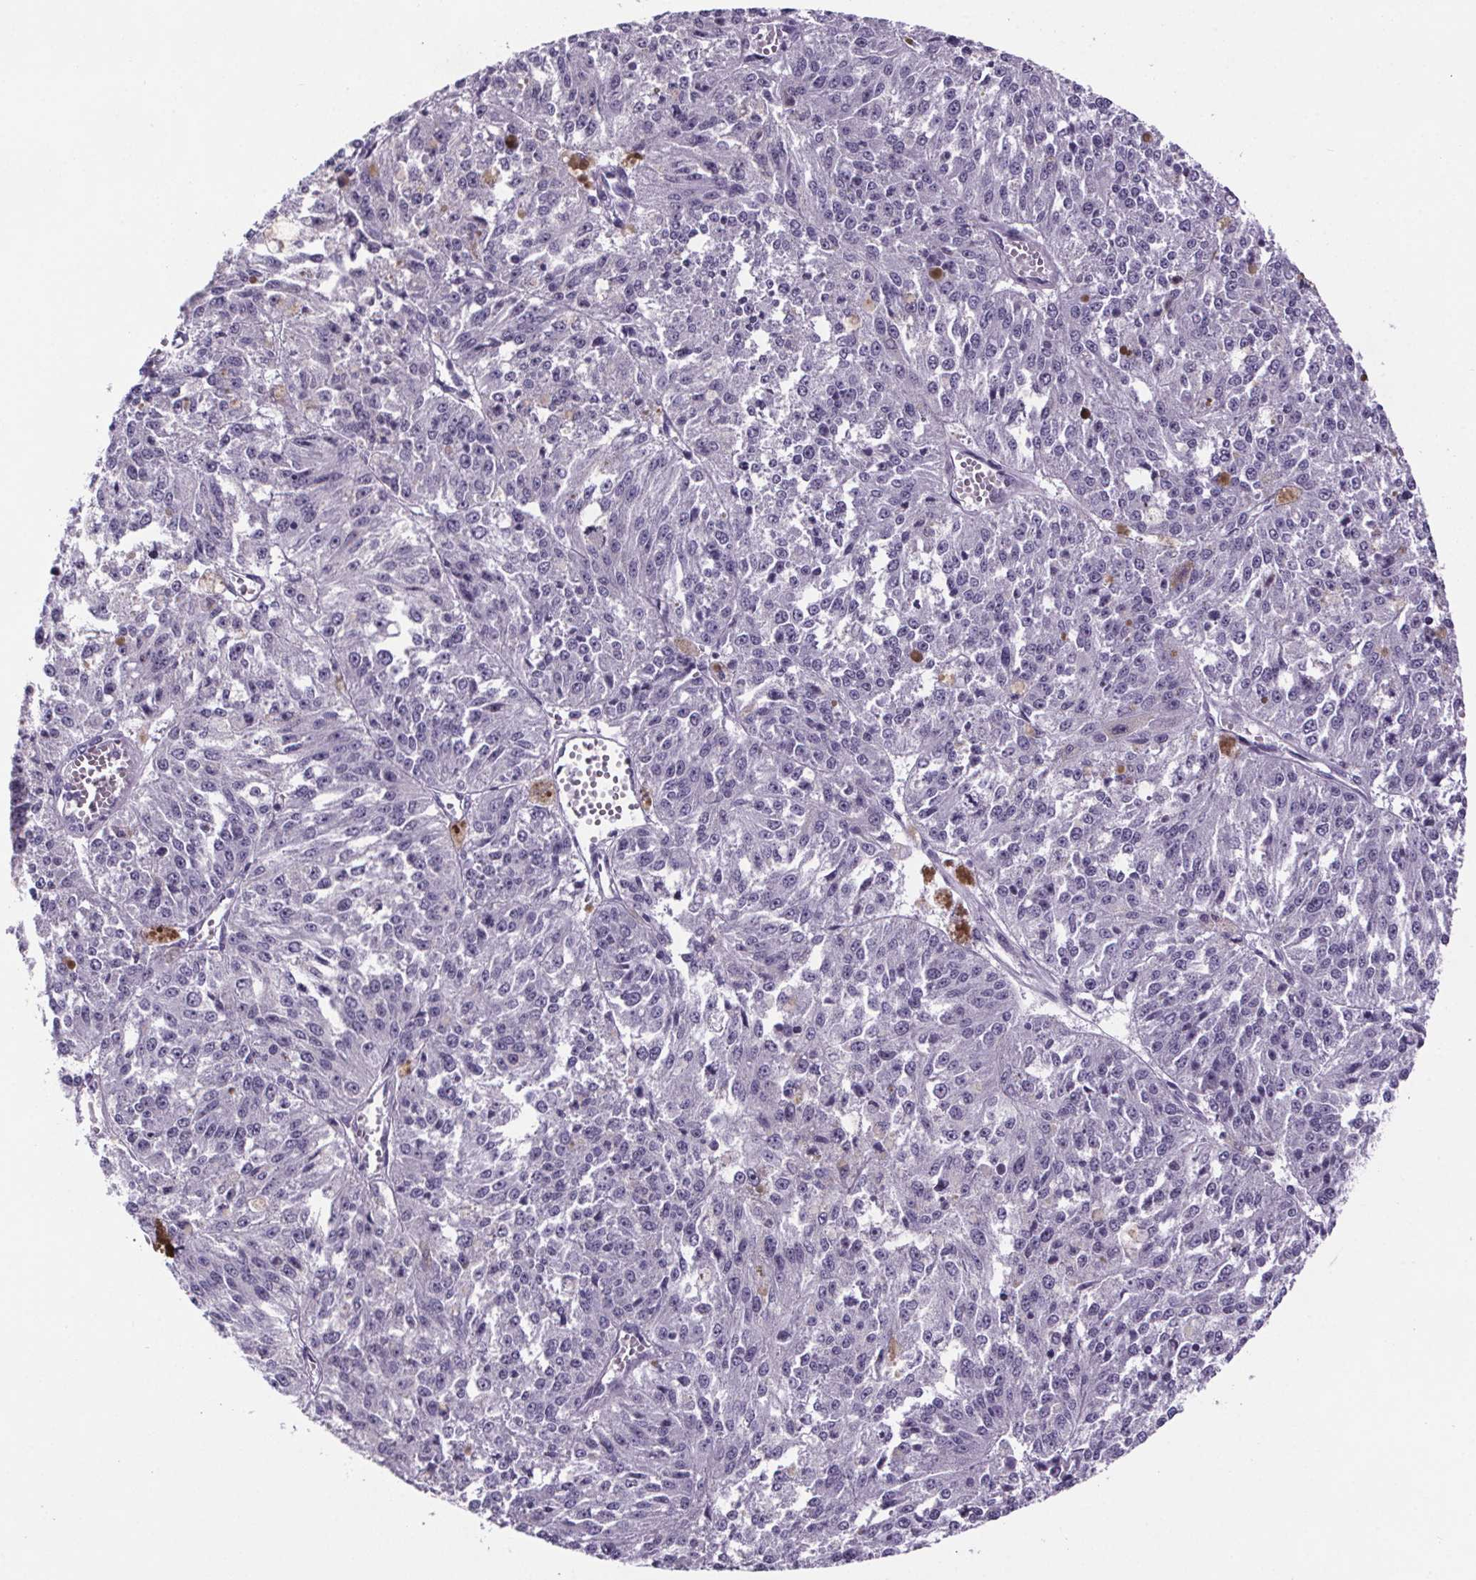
{"staining": {"intensity": "negative", "quantity": "none", "location": "none"}, "tissue": "melanoma", "cell_type": "Tumor cells", "image_type": "cancer", "snomed": [{"axis": "morphology", "description": "Malignant melanoma, Metastatic site"}, {"axis": "topography", "description": "Lymph node"}], "caption": "There is no significant positivity in tumor cells of malignant melanoma (metastatic site). (Brightfield microscopy of DAB IHC at high magnification).", "gene": "CUBN", "patient": {"sex": "female", "age": 64}}